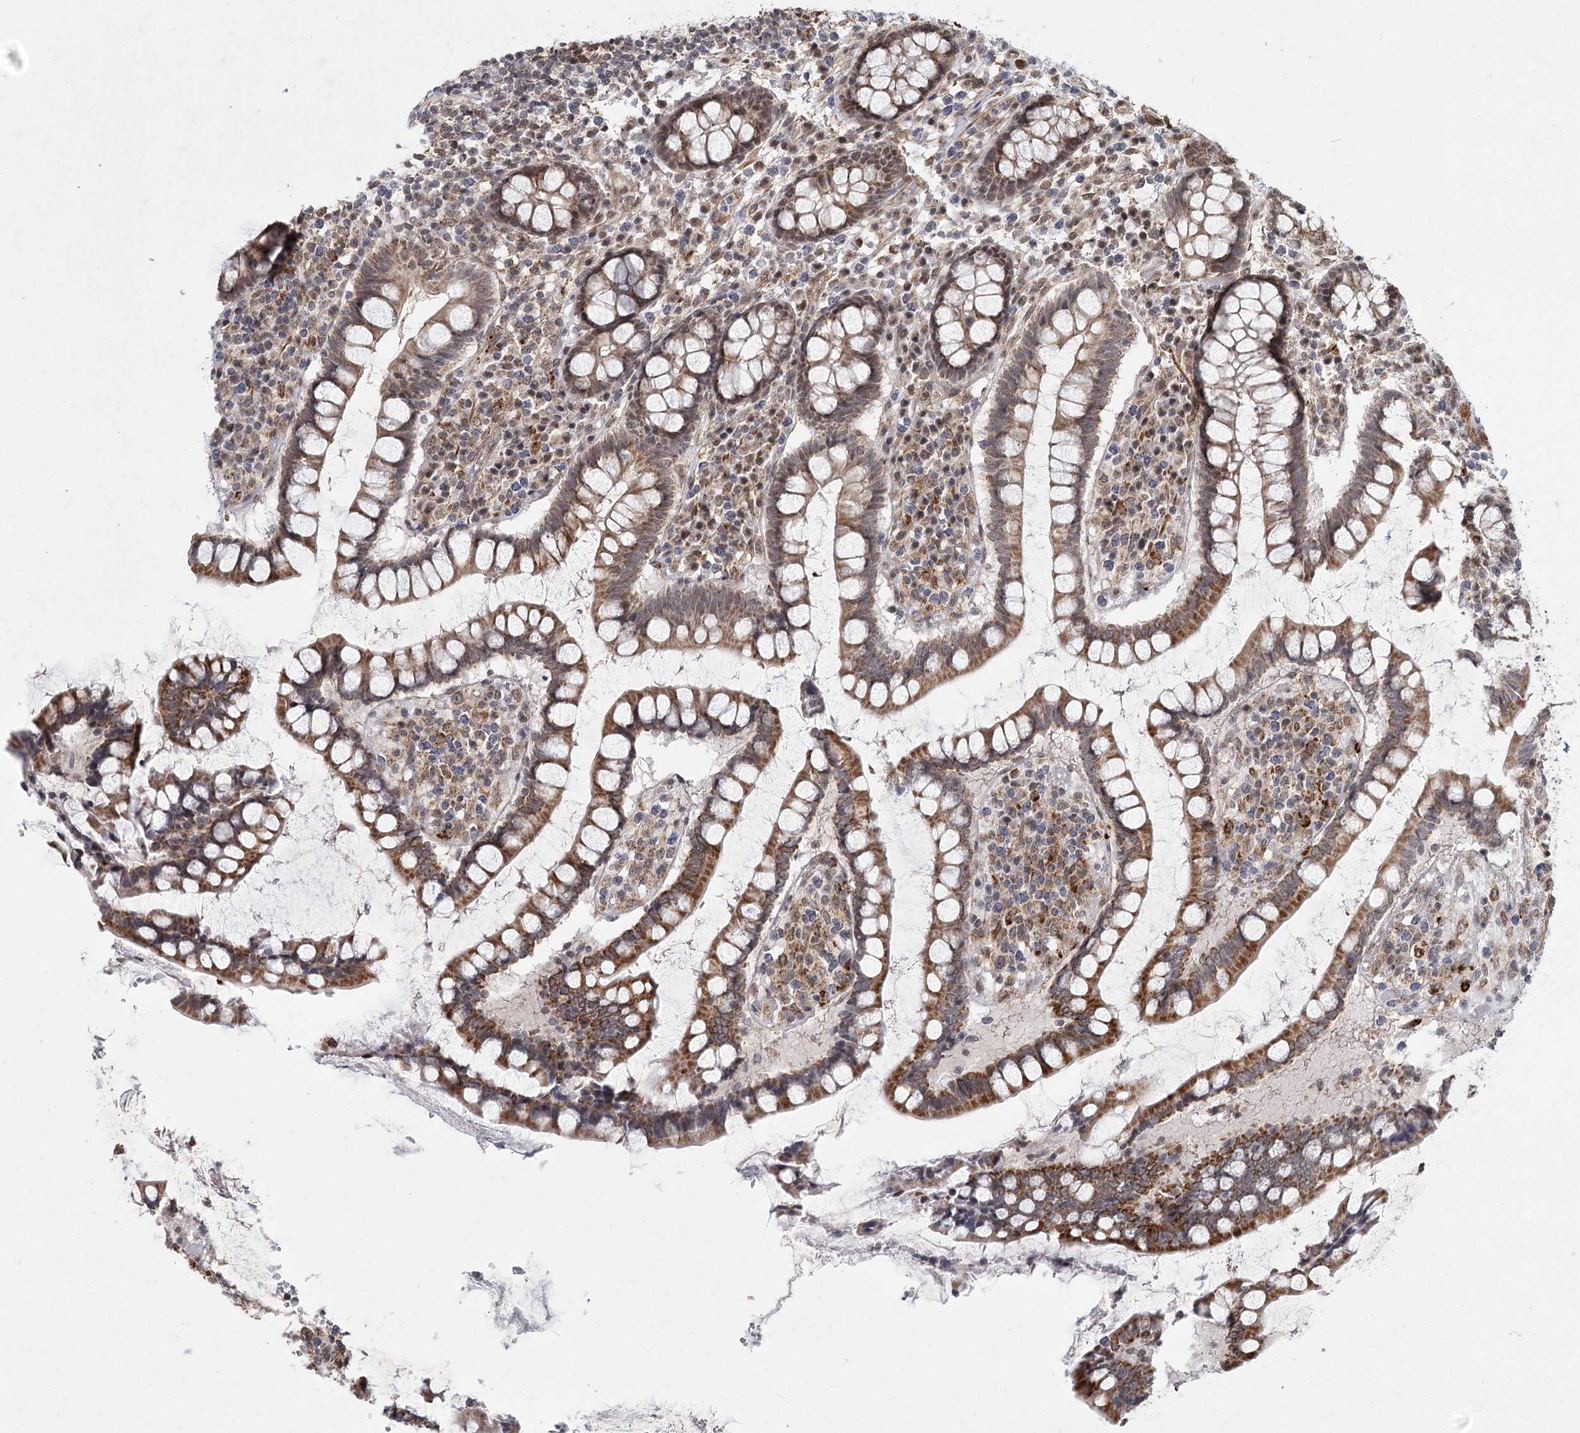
{"staining": {"intensity": "weak", "quantity": "25%-75%", "location": "cytoplasmic/membranous,nuclear"}, "tissue": "colon", "cell_type": "Endothelial cells", "image_type": "normal", "snomed": [{"axis": "morphology", "description": "Normal tissue, NOS"}, {"axis": "topography", "description": "Colon"}], "caption": "Protein analysis of benign colon reveals weak cytoplasmic/membranous,nuclear positivity in about 25%-75% of endothelial cells. The protein of interest is shown in brown color, while the nuclei are stained blue.", "gene": "ZCCHC24", "patient": {"sex": "female", "age": 79}}